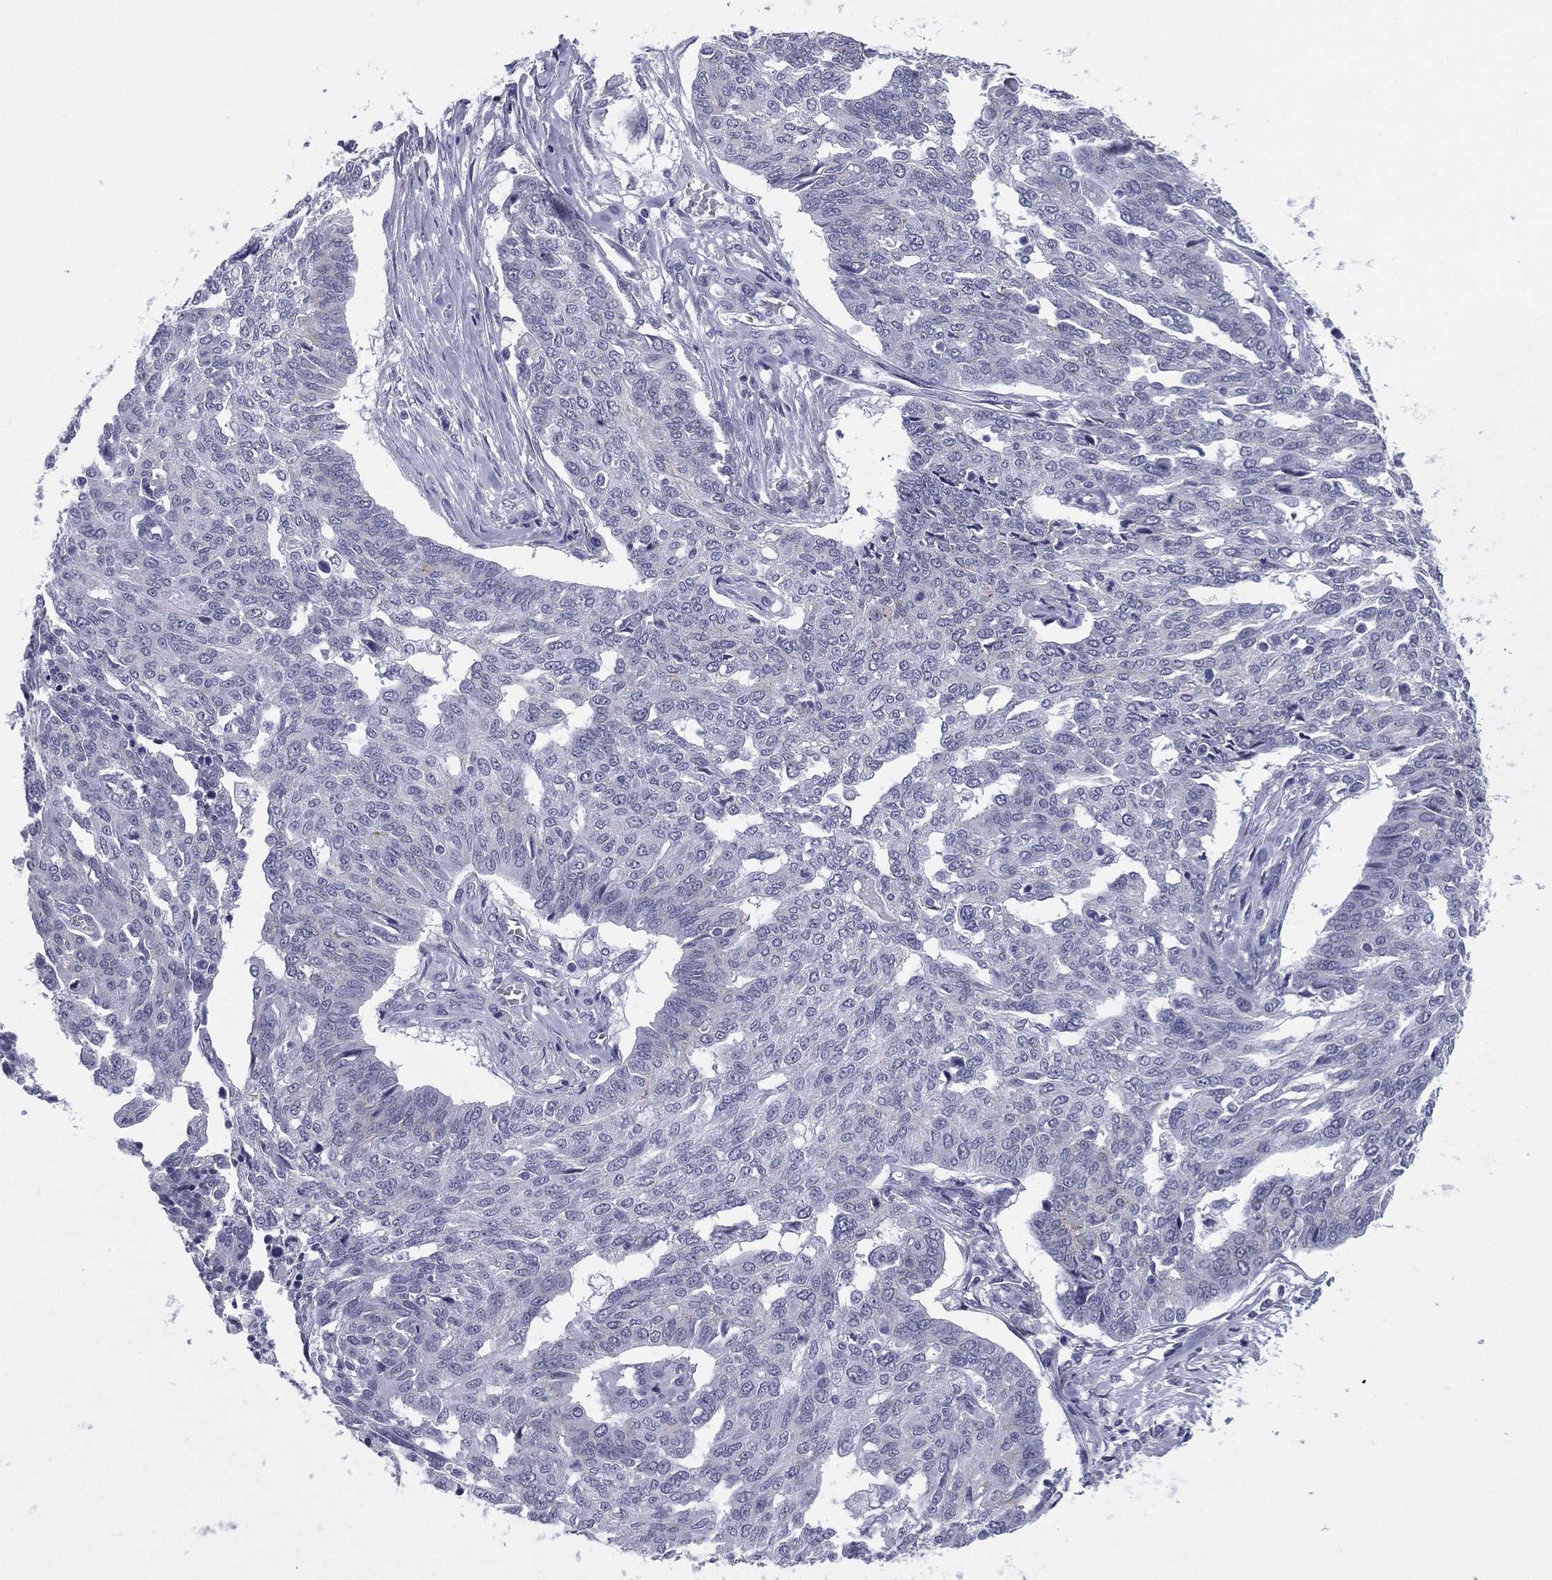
{"staining": {"intensity": "negative", "quantity": "none", "location": "none"}, "tissue": "ovarian cancer", "cell_type": "Tumor cells", "image_type": "cancer", "snomed": [{"axis": "morphology", "description": "Cystadenocarcinoma, serous, NOS"}, {"axis": "topography", "description": "Ovary"}], "caption": "Immunohistochemistry (IHC) of human ovarian serous cystadenocarcinoma reveals no expression in tumor cells.", "gene": "HLA-DOA", "patient": {"sex": "female", "age": 67}}